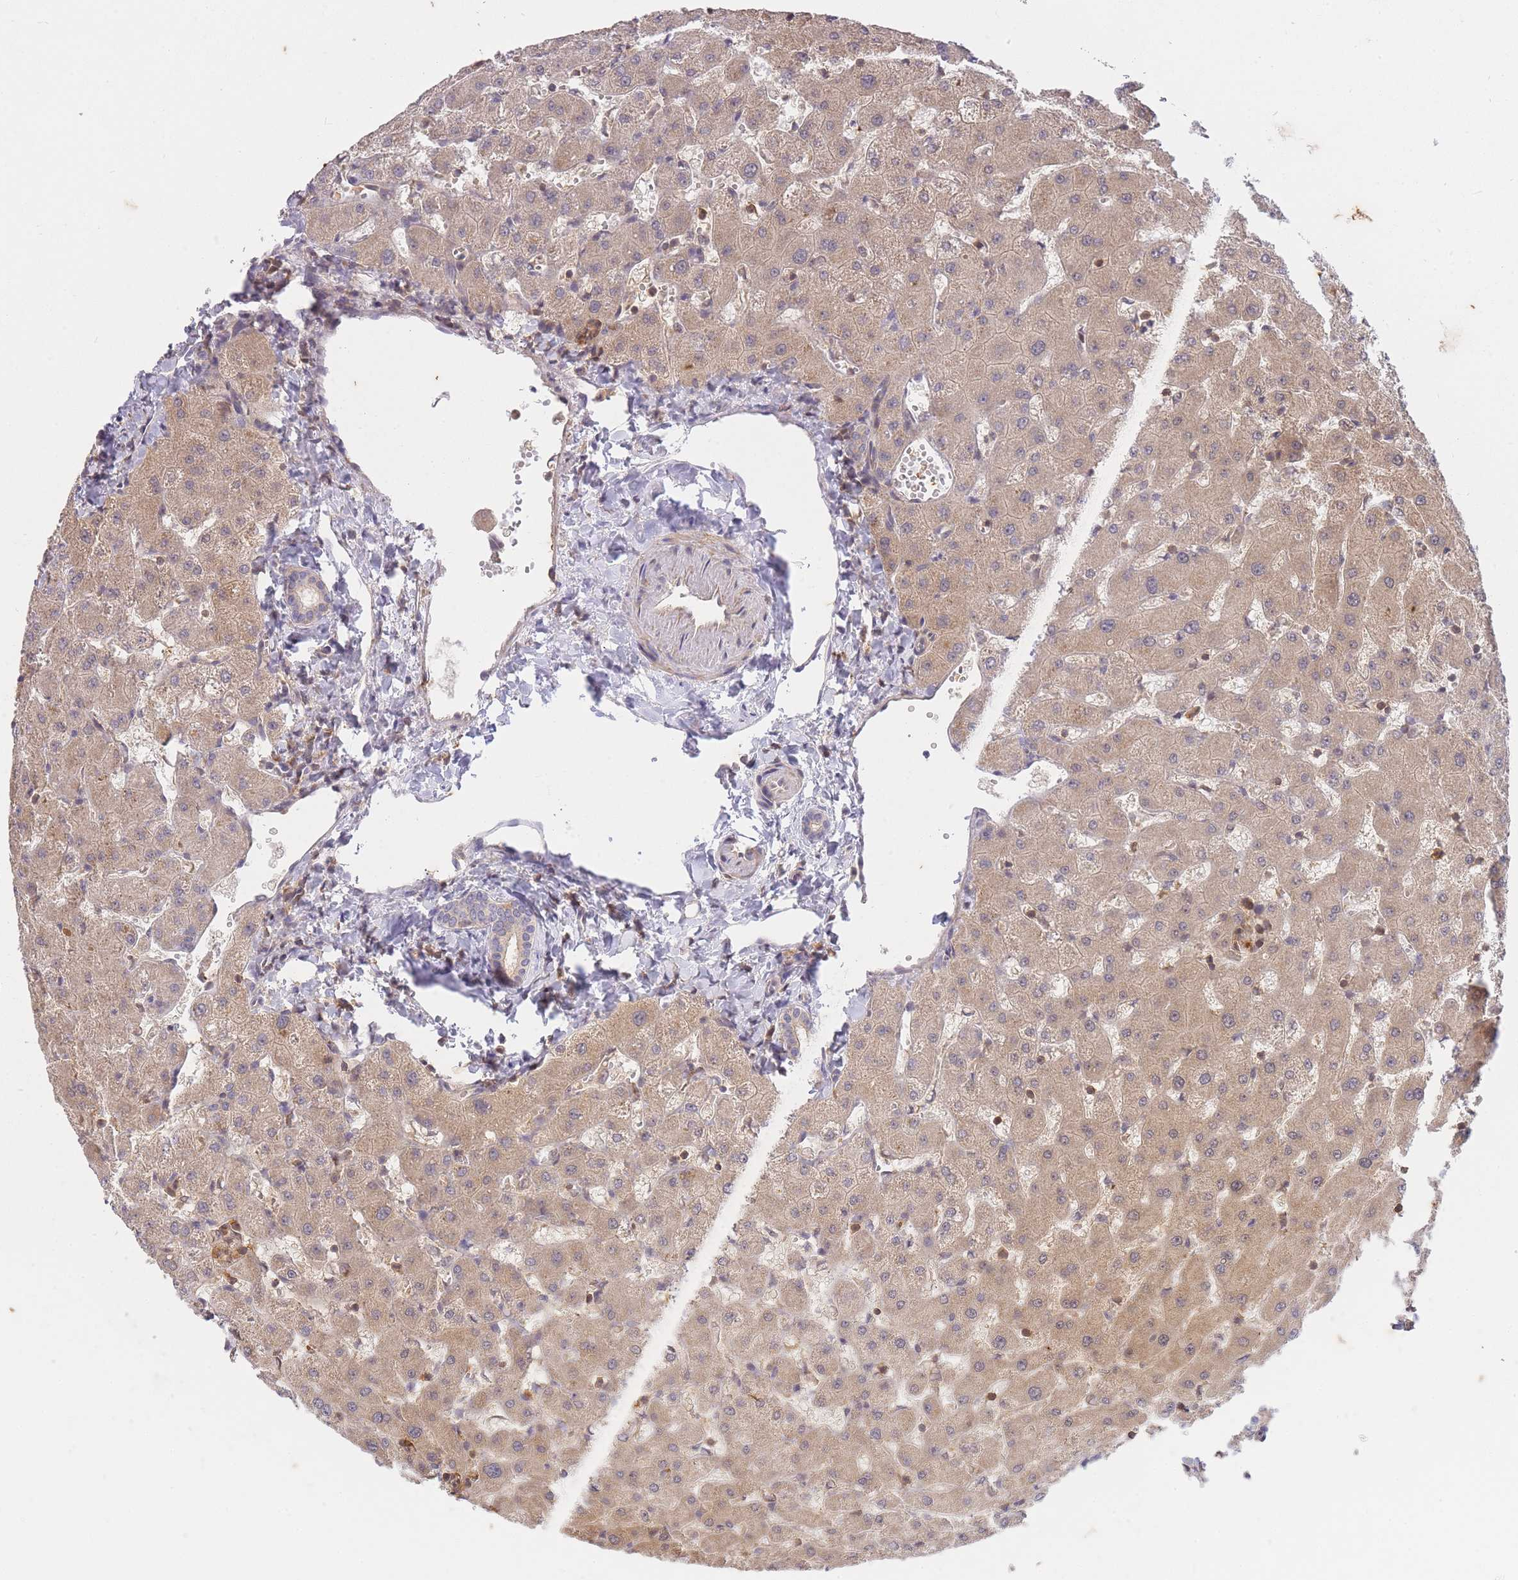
{"staining": {"intensity": "weak", "quantity": "<25%", "location": "cytoplasmic/membranous"}, "tissue": "liver", "cell_type": "Cholangiocytes", "image_type": "normal", "snomed": [{"axis": "morphology", "description": "Normal tissue, NOS"}, {"axis": "topography", "description": "Liver"}], "caption": "This is a micrograph of IHC staining of unremarkable liver, which shows no staining in cholangiocytes. (DAB (3,3'-diaminobenzidine) IHC with hematoxylin counter stain).", "gene": "ST8SIA4", "patient": {"sex": "female", "age": 63}}